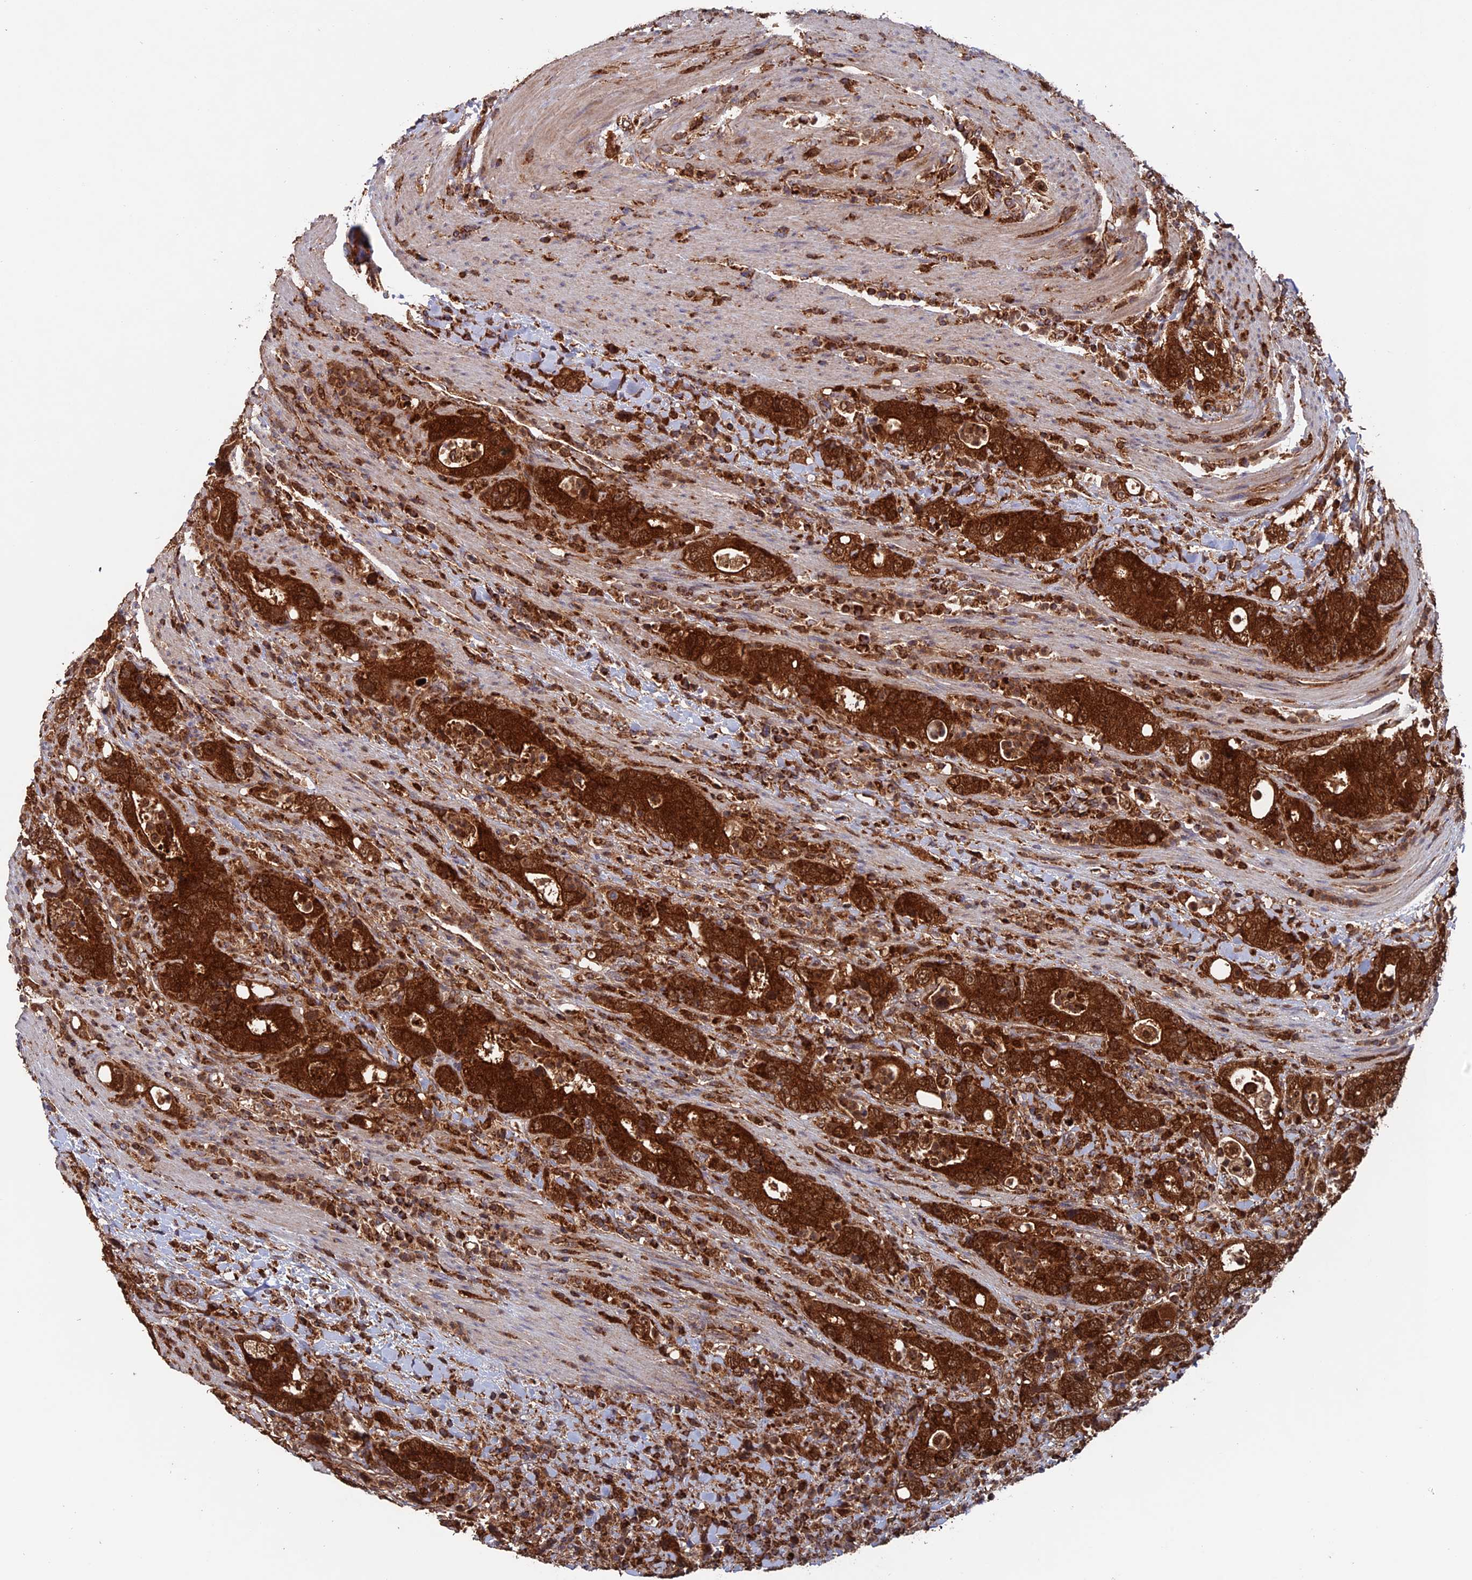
{"staining": {"intensity": "strong", "quantity": ">75%", "location": "cytoplasmic/membranous"}, "tissue": "colorectal cancer", "cell_type": "Tumor cells", "image_type": "cancer", "snomed": [{"axis": "morphology", "description": "Adenocarcinoma, NOS"}, {"axis": "topography", "description": "Colon"}], "caption": "About >75% of tumor cells in colorectal cancer show strong cytoplasmic/membranous protein staining as visualized by brown immunohistochemical staining.", "gene": "DTYMK", "patient": {"sex": "female", "age": 75}}